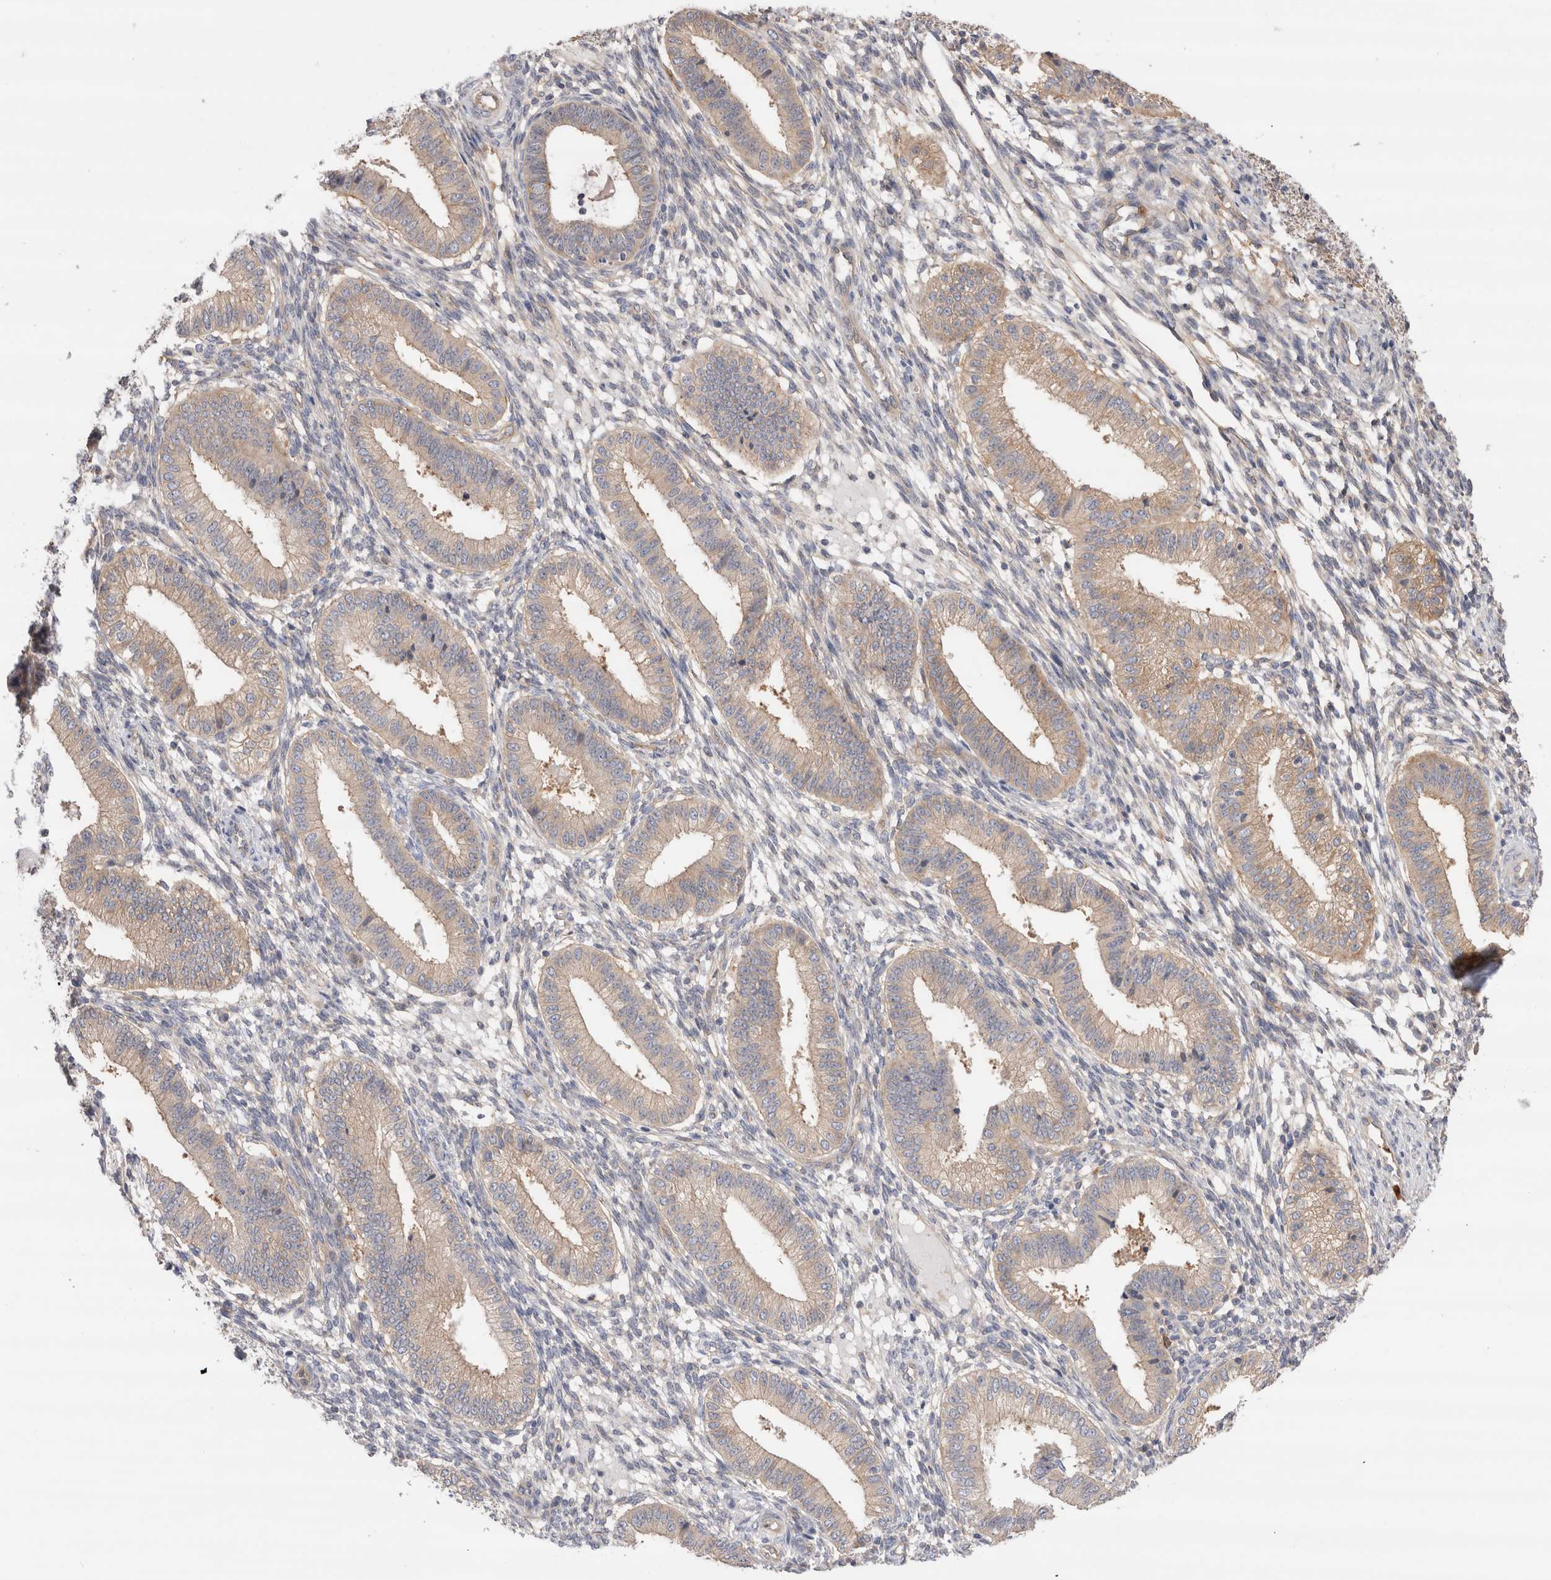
{"staining": {"intensity": "negative", "quantity": "none", "location": "none"}, "tissue": "endometrium", "cell_type": "Cells in endometrial stroma", "image_type": "normal", "snomed": [{"axis": "morphology", "description": "Normal tissue, NOS"}, {"axis": "topography", "description": "Endometrium"}], "caption": "Immunohistochemistry (IHC) image of normal human endometrium stained for a protein (brown), which exhibits no expression in cells in endometrial stroma.", "gene": "NXT2", "patient": {"sex": "female", "age": 39}}